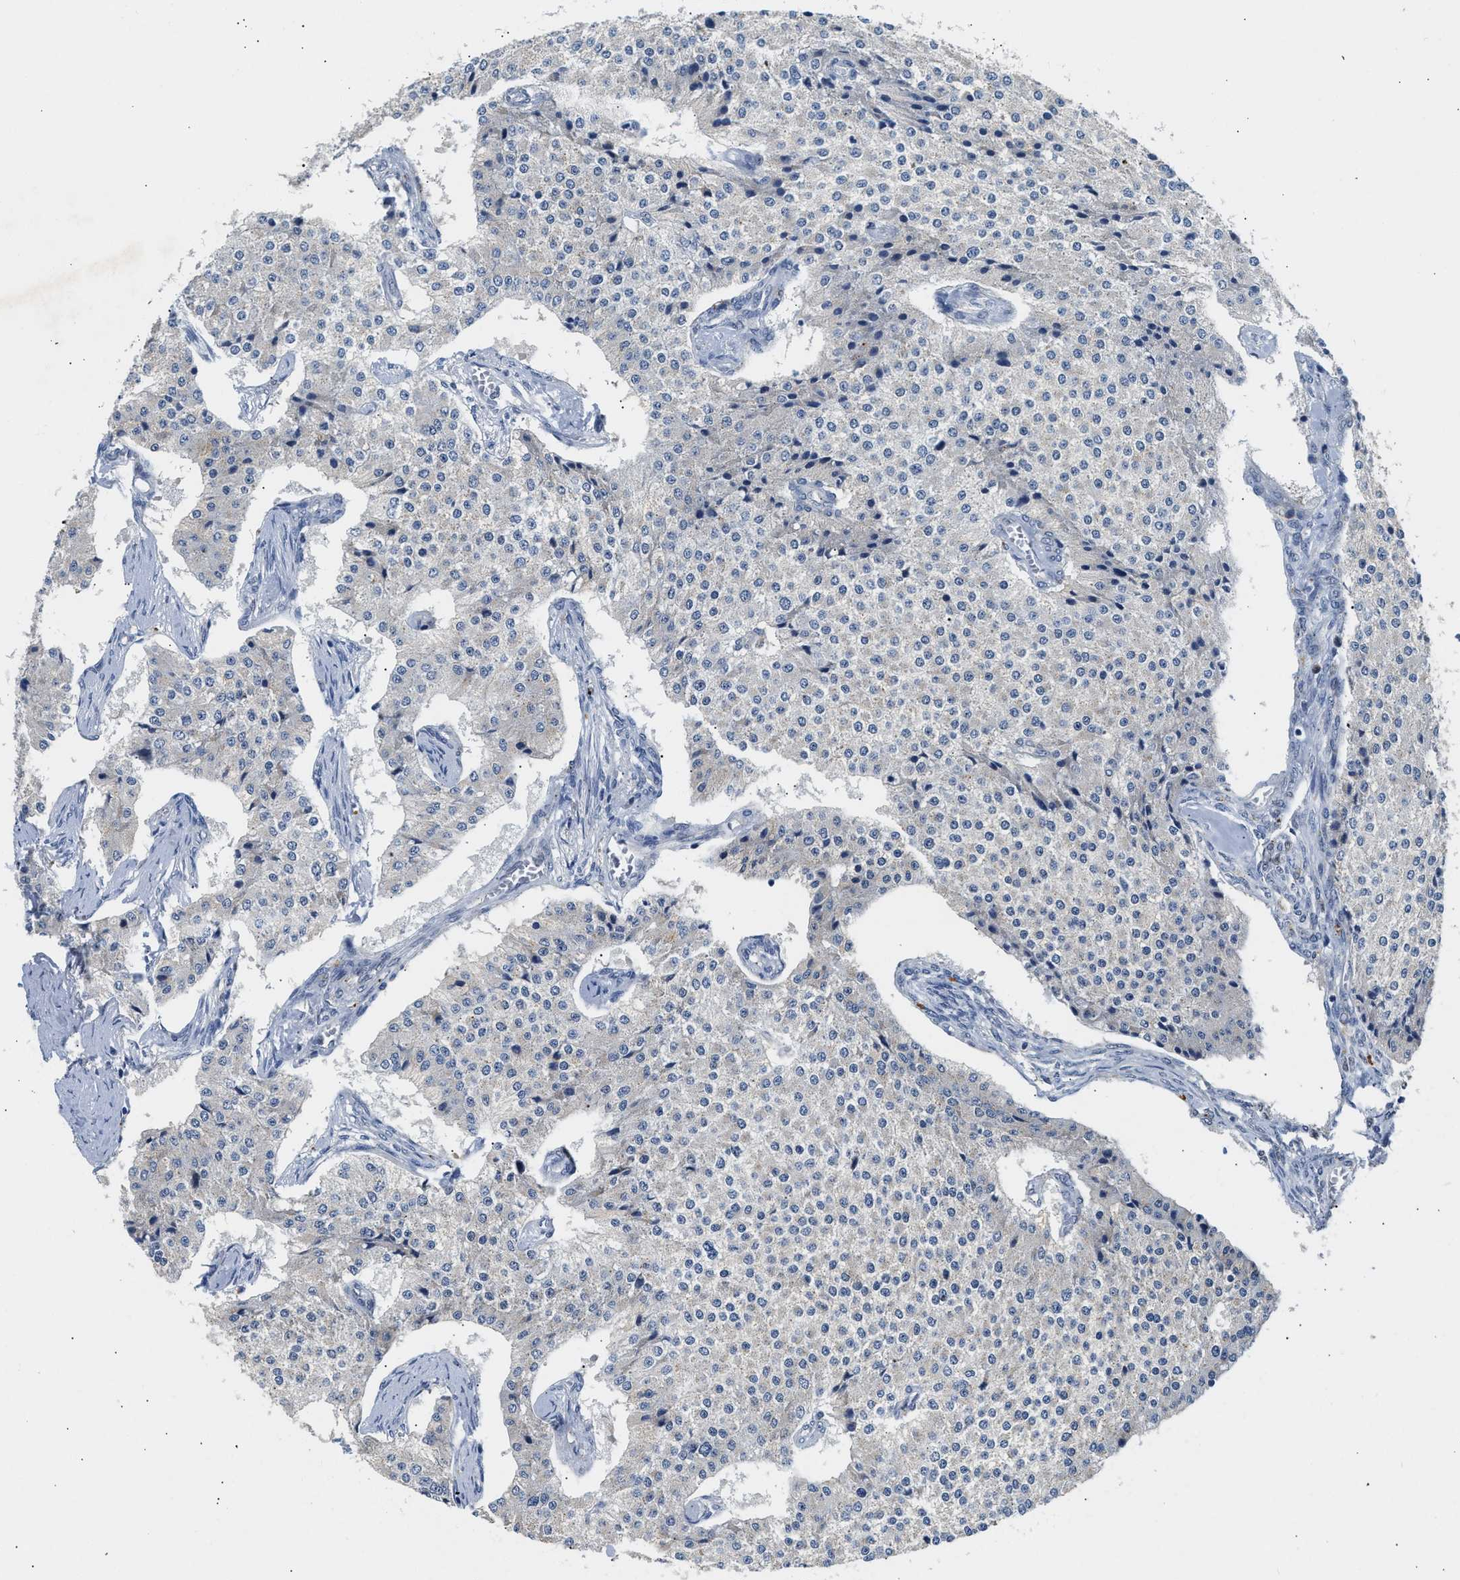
{"staining": {"intensity": "negative", "quantity": "none", "location": "none"}, "tissue": "carcinoid", "cell_type": "Tumor cells", "image_type": "cancer", "snomed": [{"axis": "morphology", "description": "Carcinoid, malignant, NOS"}, {"axis": "topography", "description": "Colon"}], "caption": "This is an immunohistochemistry (IHC) photomicrograph of carcinoid. There is no staining in tumor cells.", "gene": "PPM1L", "patient": {"sex": "female", "age": 52}}